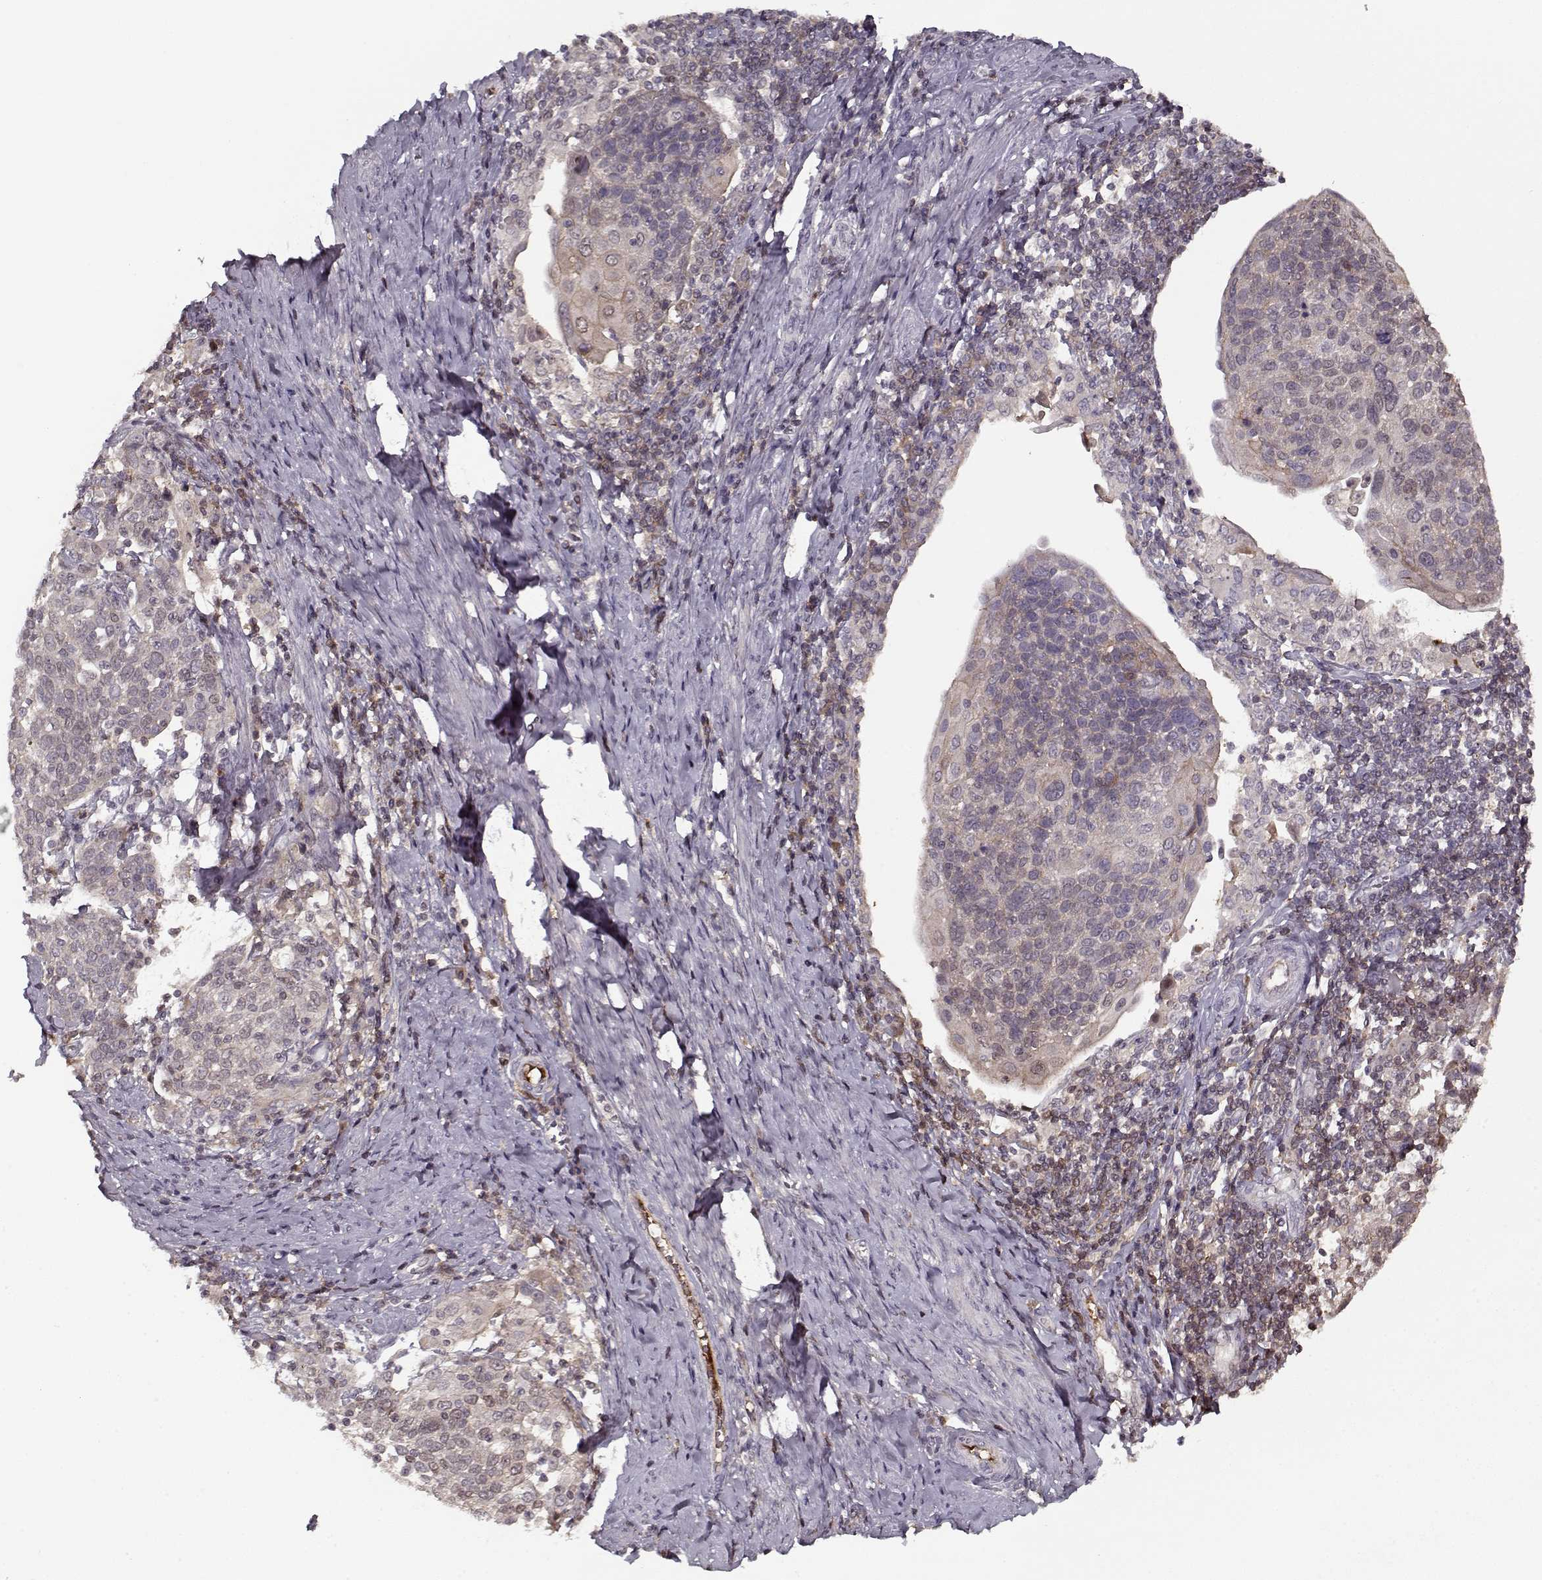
{"staining": {"intensity": "weak", "quantity": "<25%", "location": "cytoplasmic/membranous"}, "tissue": "cervical cancer", "cell_type": "Tumor cells", "image_type": "cancer", "snomed": [{"axis": "morphology", "description": "Squamous cell carcinoma, NOS"}, {"axis": "topography", "description": "Cervix"}], "caption": "The micrograph exhibits no staining of tumor cells in squamous cell carcinoma (cervical).", "gene": "AFM", "patient": {"sex": "female", "age": 61}}